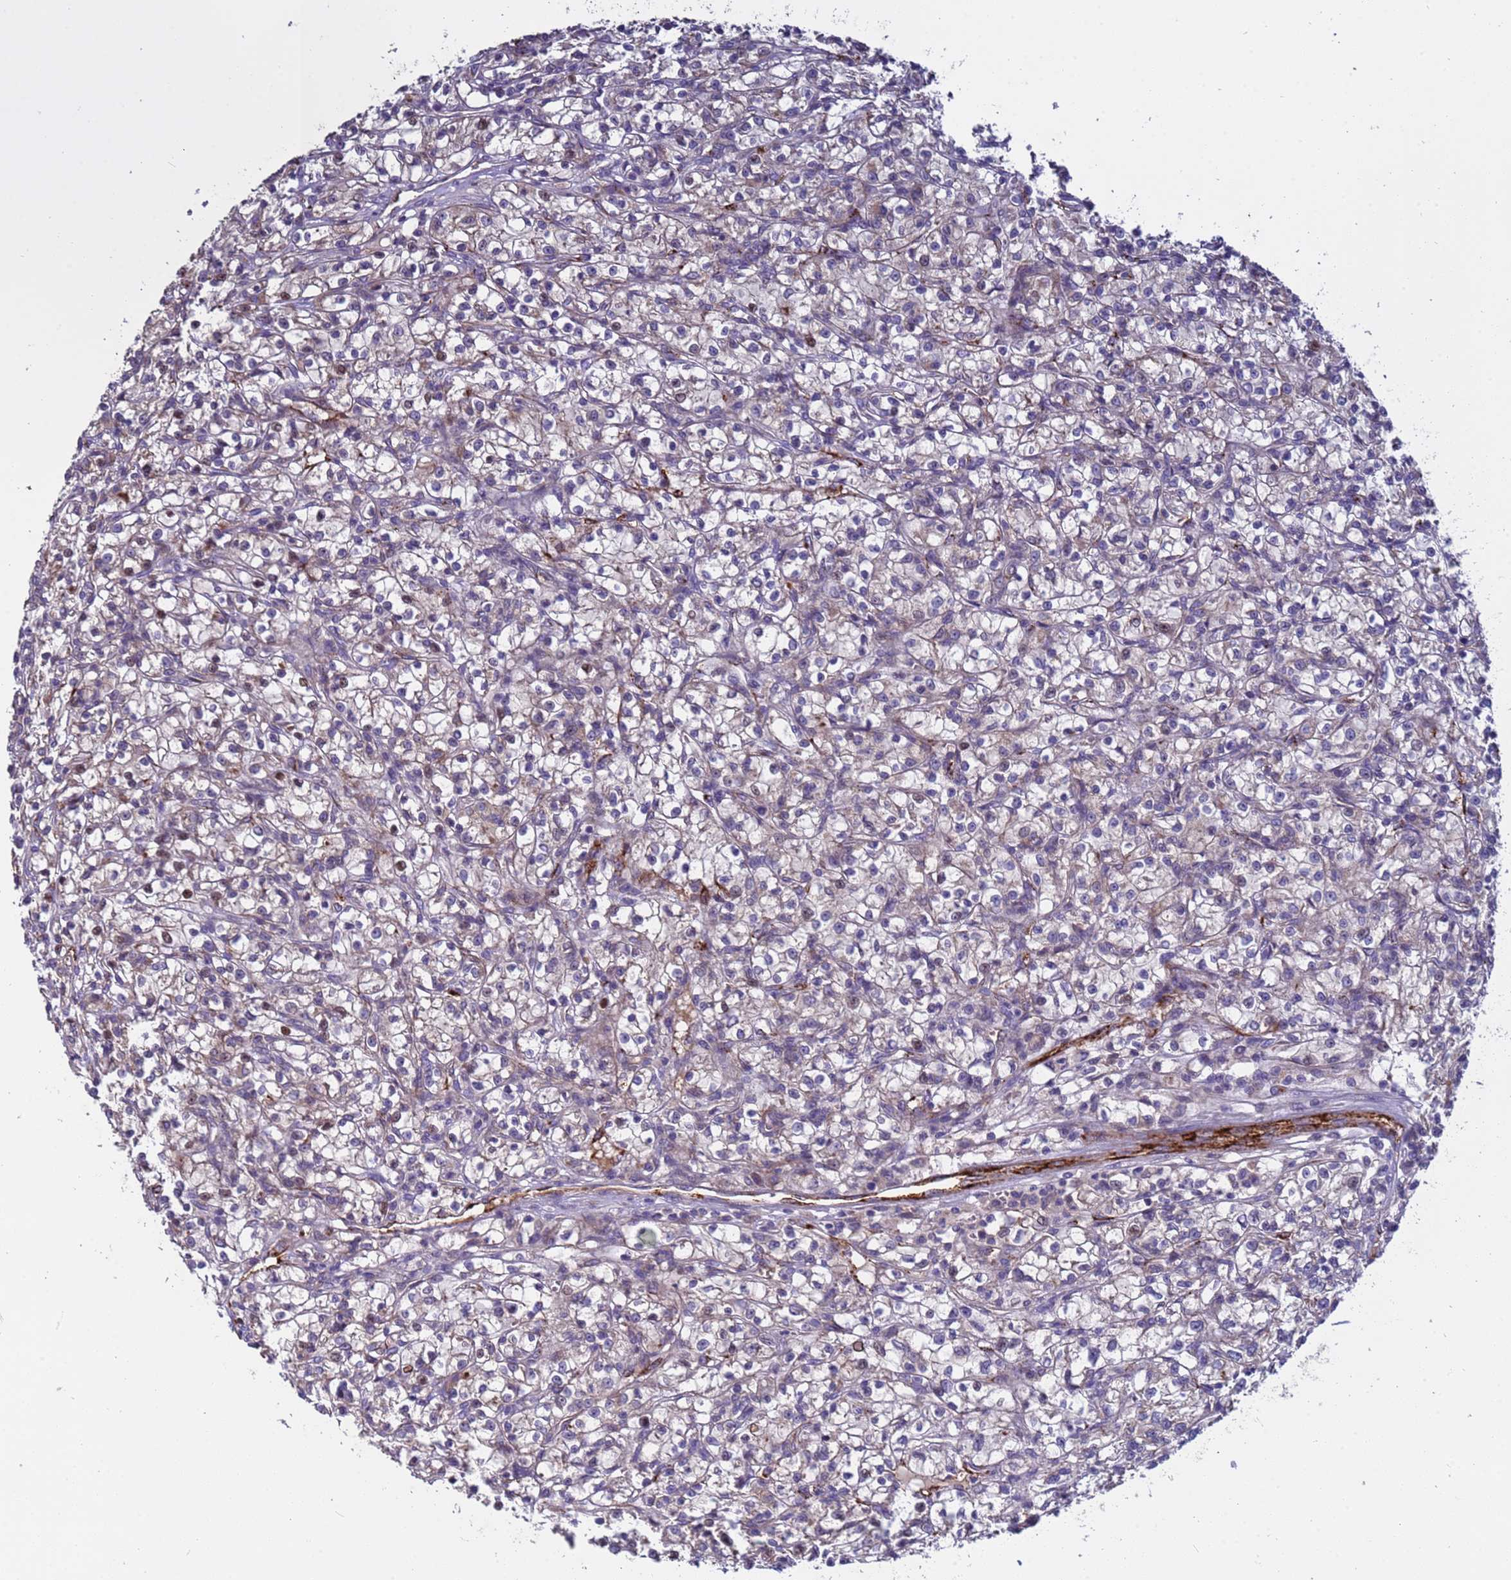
{"staining": {"intensity": "negative", "quantity": "none", "location": "none"}, "tissue": "renal cancer", "cell_type": "Tumor cells", "image_type": "cancer", "snomed": [{"axis": "morphology", "description": "Adenocarcinoma, NOS"}, {"axis": "topography", "description": "Kidney"}], "caption": "A high-resolution photomicrograph shows immunohistochemistry staining of renal adenocarcinoma, which demonstrates no significant expression in tumor cells.", "gene": "ZNF248", "patient": {"sex": "female", "age": 59}}